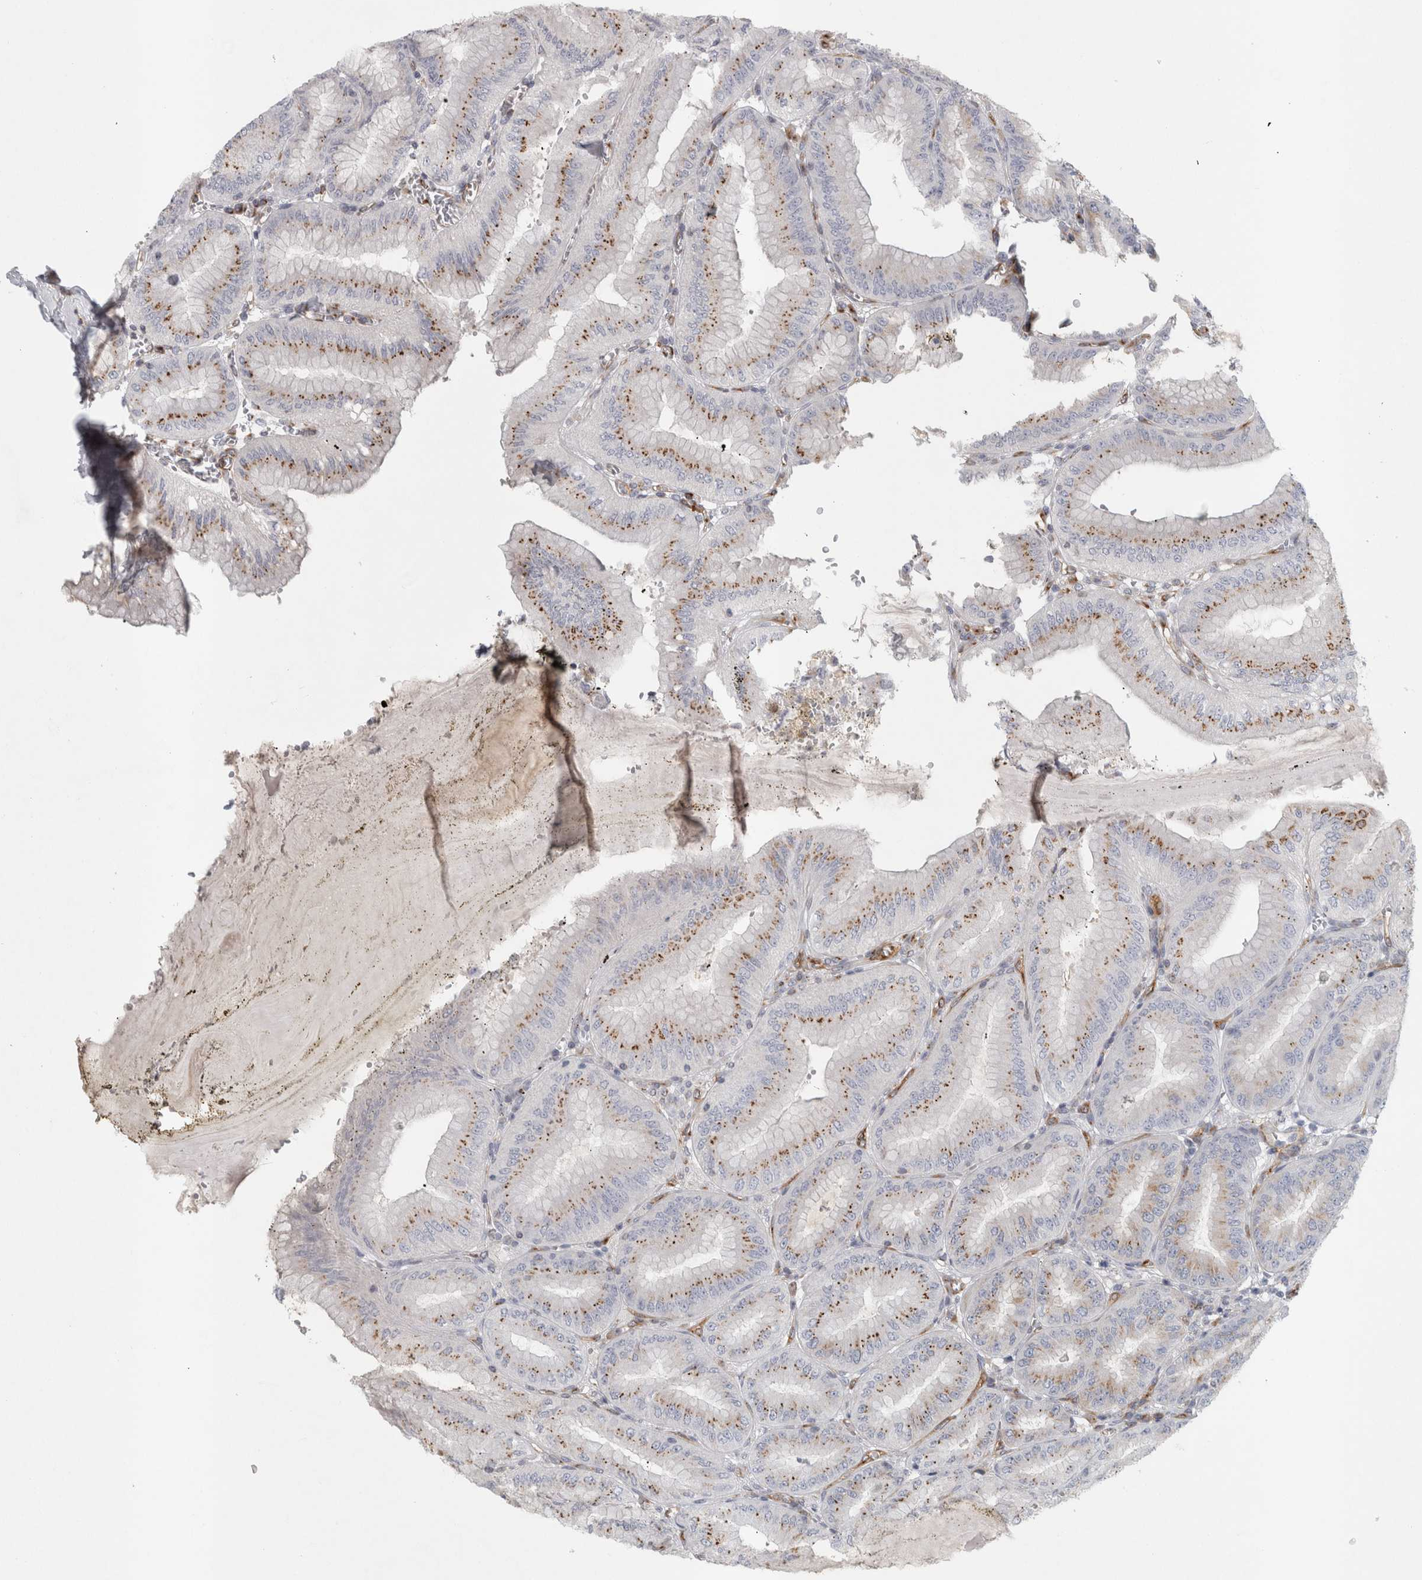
{"staining": {"intensity": "moderate", "quantity": "25%-75%", "location": "cytoplasmic/membranous"}, "tissue": "stomach", "cell_type": "Glandular cells", "image_type": "normal", "snomed": [{"axis": "morphology", "description": "Normal tissue, NOS"}, {"axis": "topography", "description": "Stomach, lower"}], "caption": "Immunohistochemical staining of benign human stomach displays 25%-75% levels of moderate cytoplasmic/membranous protein positivity in approximately 25%-75% of glandular cells. Immunohistochemistry stains the protein of interest in brown and the nuclei are stained blue.", "gene": "PEX6", "patient": {"sex": "male", "age": 71}}